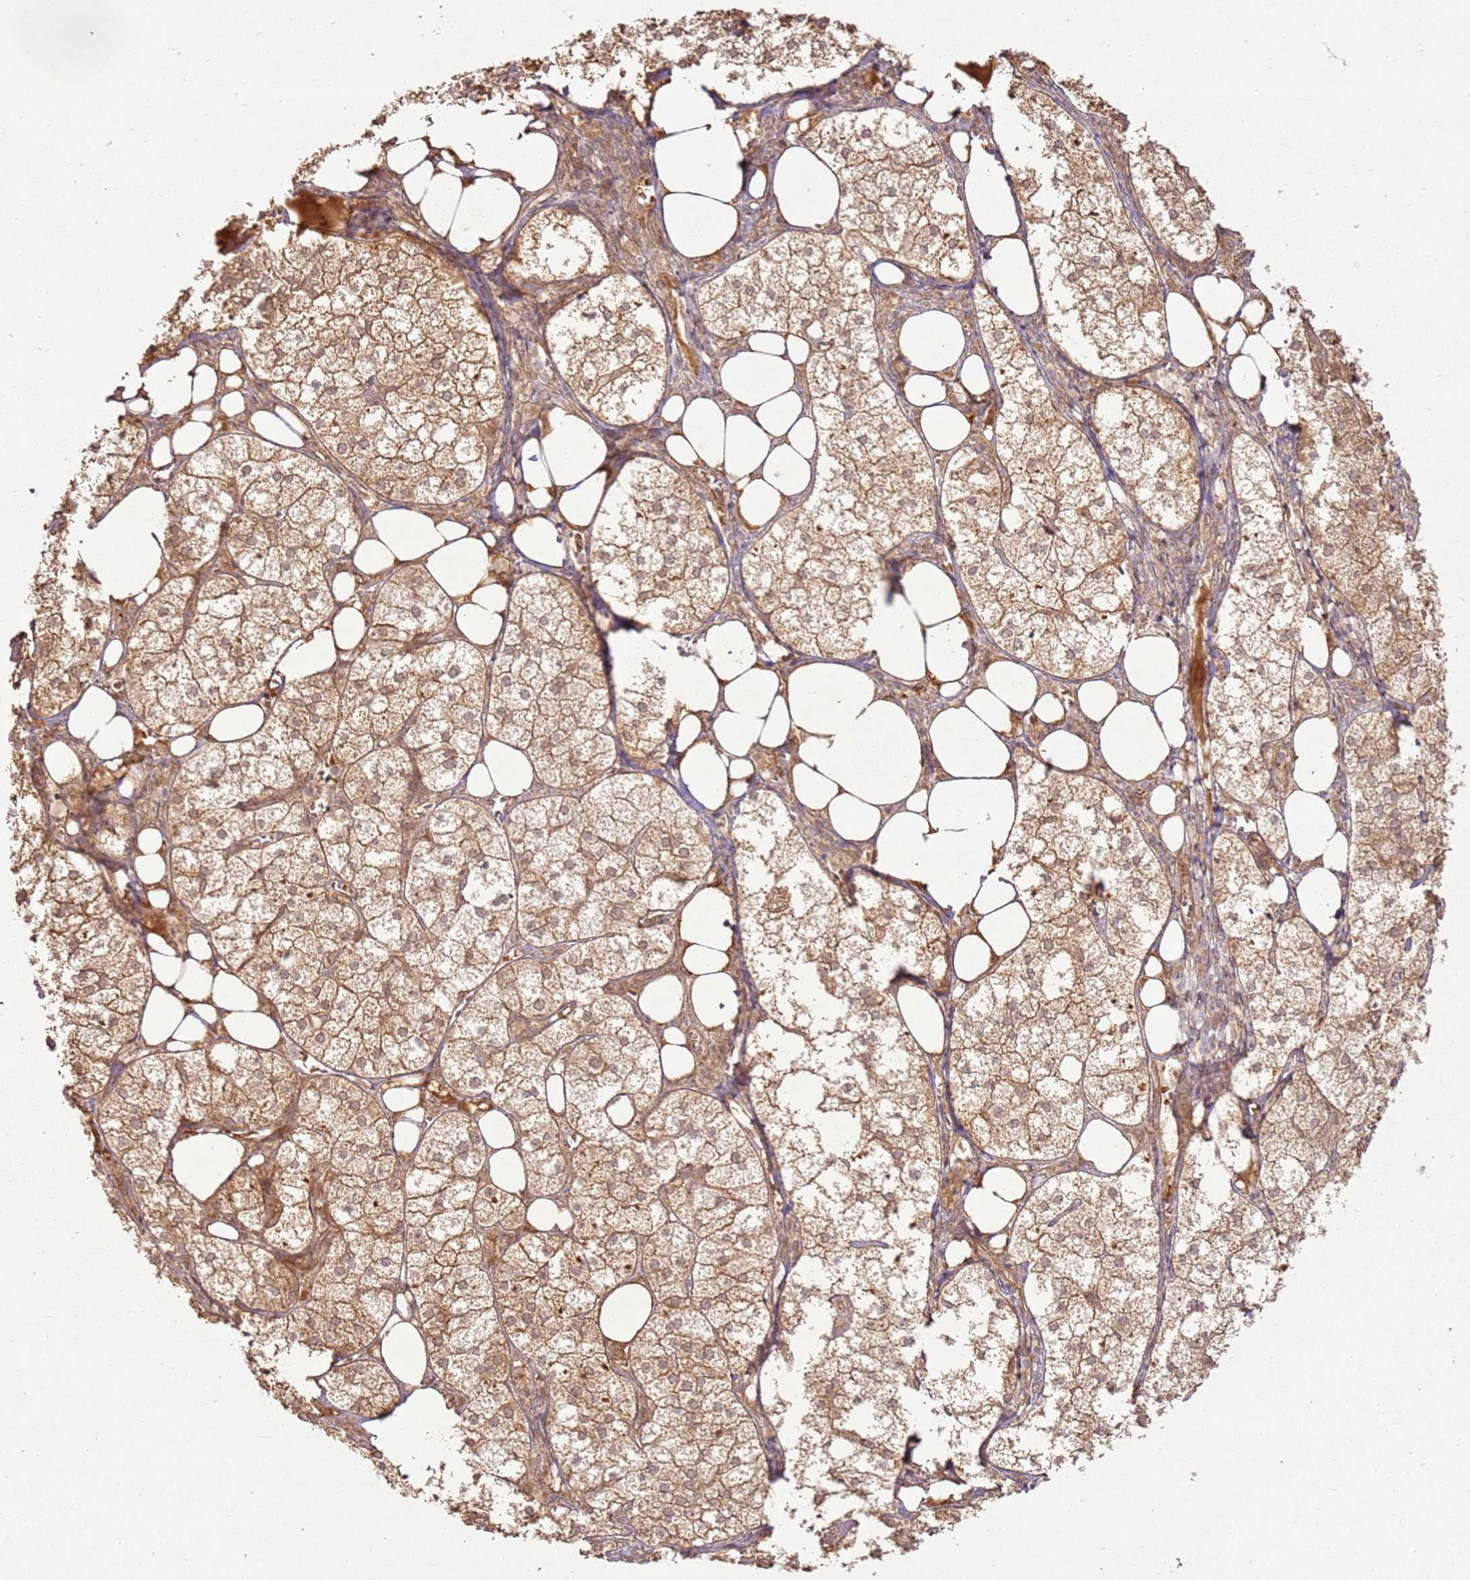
{"staining": {"intensity": "moderate", "quantity": ">75%", "location": "cytoplasmic/membranous"}, "tissue": "adrenal gland", "cell_type": "Glandular cells", "image_type": "normal", "snomed": [{"axis": "morphology", "description": "Normal tissue, NOS"}, {"axis": "topography", "description": "Adrenal gland"}], "caption": "Immunohistochemical staining of benign adrenal gland displays >75% levels of moderate cytoplasmic/membranous protein positivity in approximately >75% of glandular cells.", "gene": "ZNF776", "patient": {"sex": "female", "age": 61}}